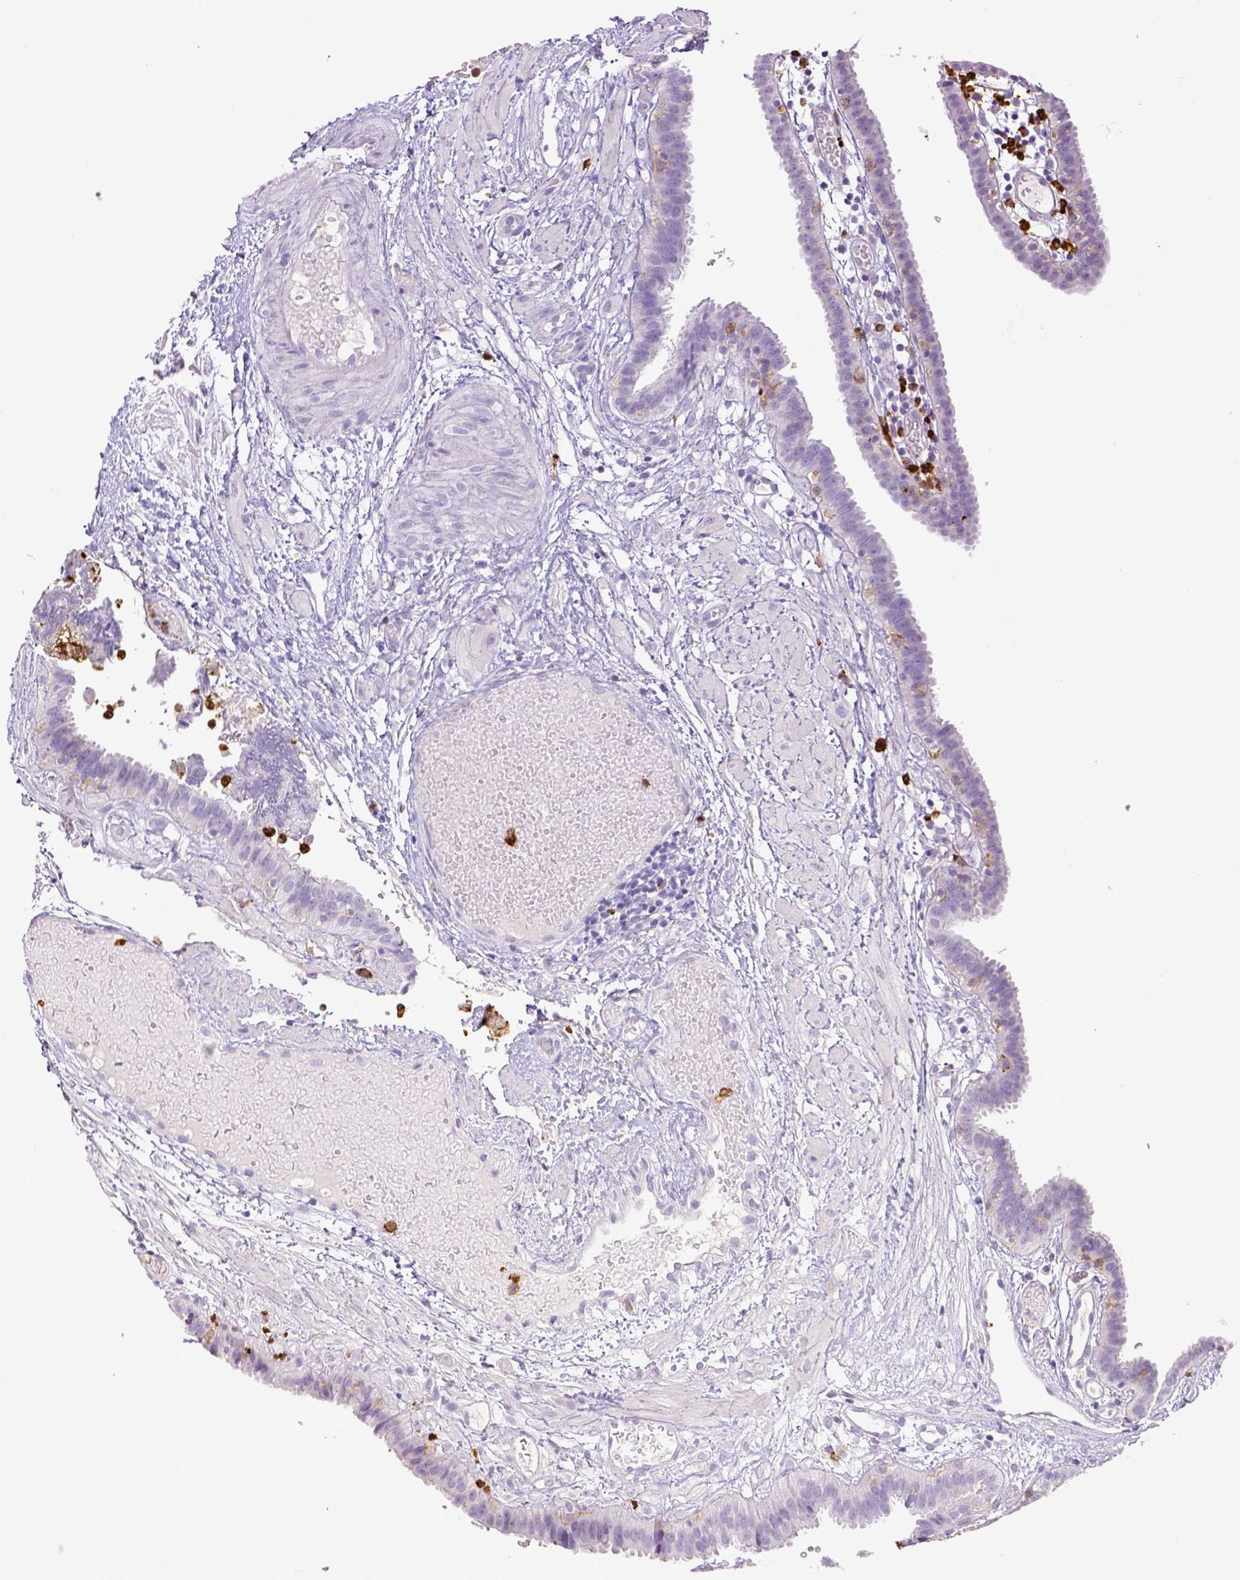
{"staining": {"intensity": "negative", "quantity": "none", "location": "none"}, "tissue": "fallopian tube", "cell_type": "Glandular cells", "image_type": "normal", "snomed": [{"axis": "morphology", "description": "Normal tissue, NOS"}, {"axis": "topography", "description": "Fallopian tube"}], "caption": "This photomicrograph is of normal fallopian tube stained with IHC to label a protein in brown with the nuclei are counter-stained blue. There is no positivity in glandular cells. (Brightfield microscopy of DAB IHC at high magnification).", "gene": "ITGAM", "patient": {"sex": "female", "age": 37}}